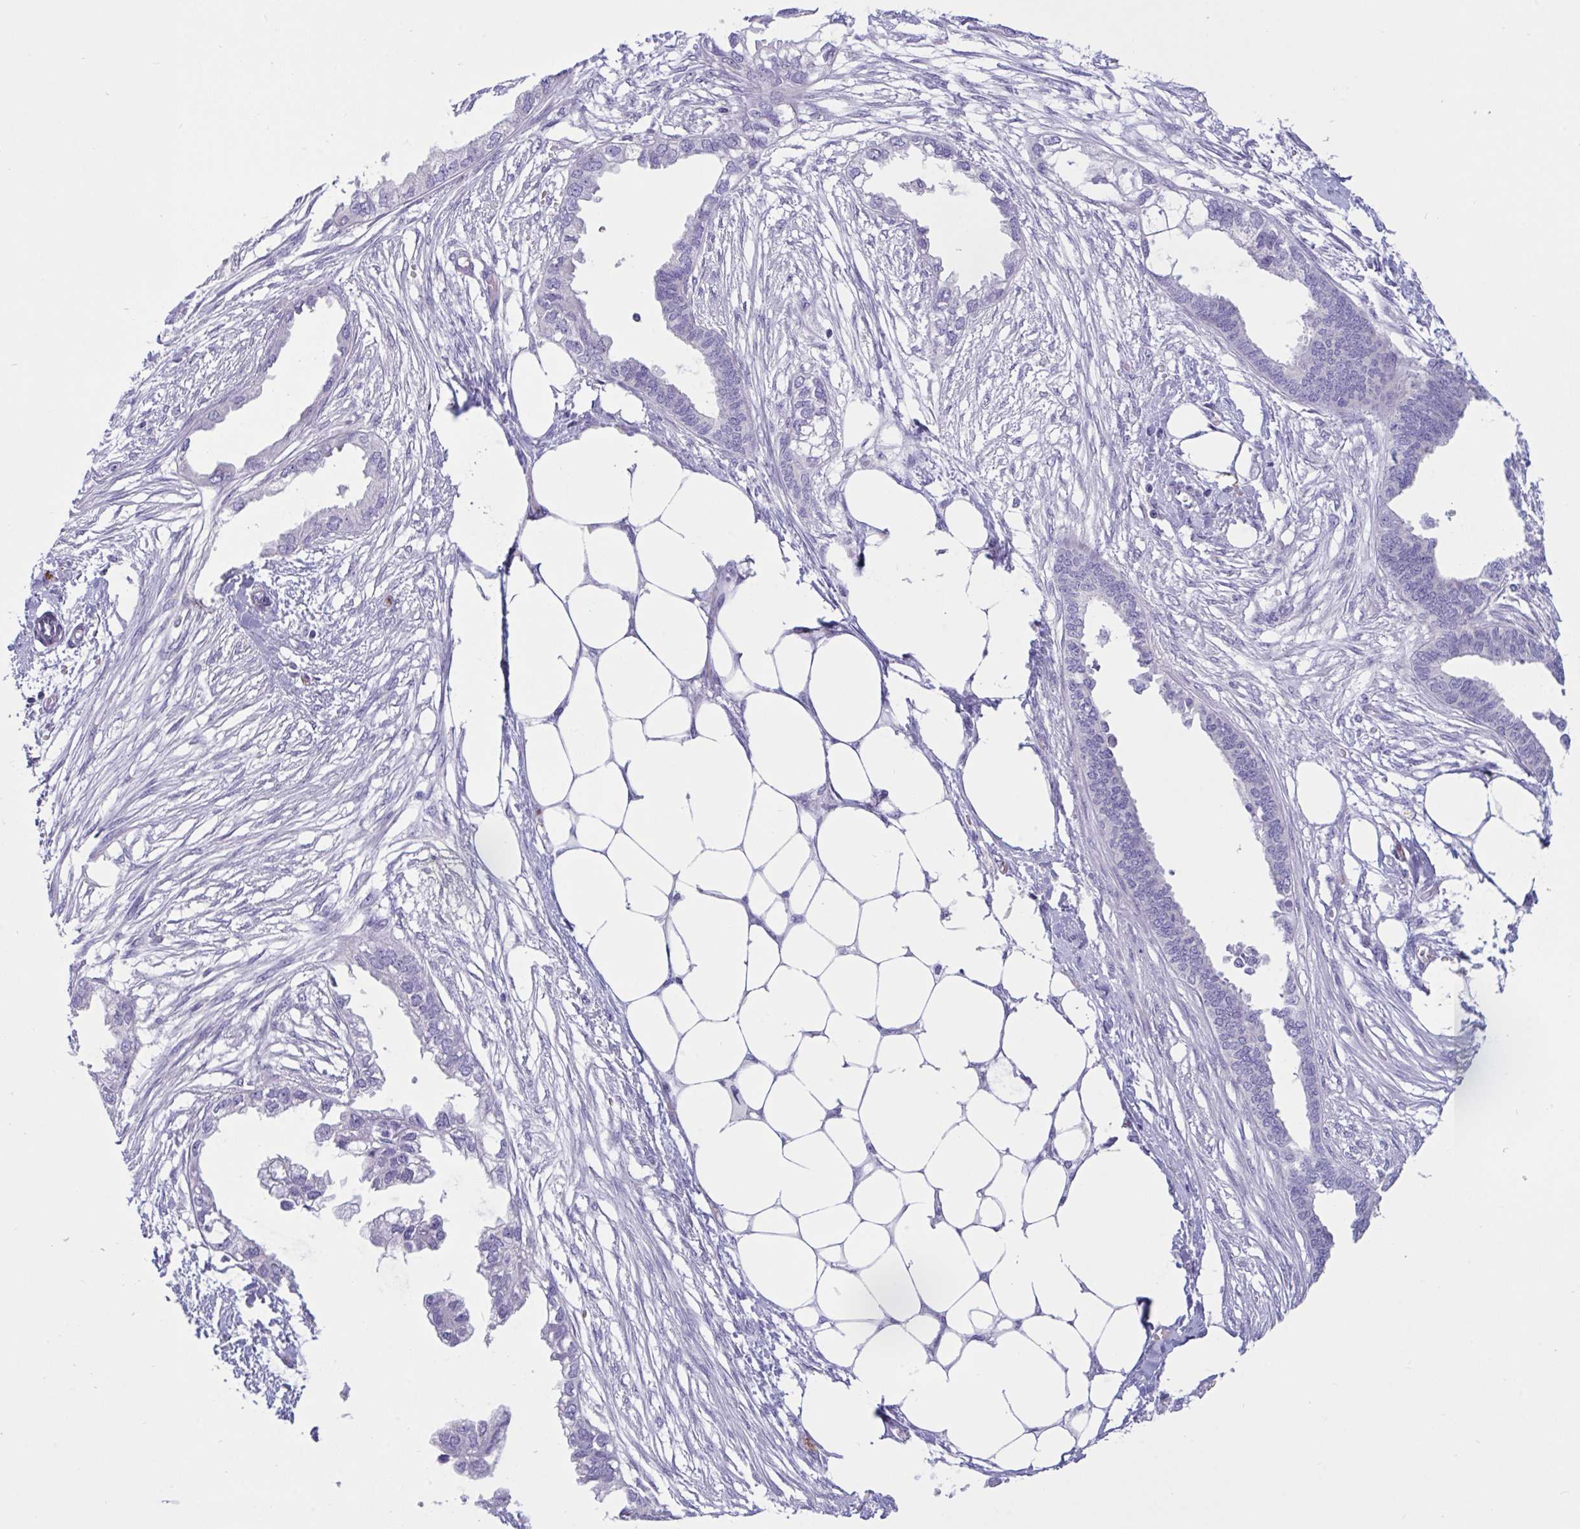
{"staining": {"intensity": "negative", "quantity": "none", "location": "none"}, "tissue": "endometrial cancer", "cell_type": "Tumor cells", "image_type": "cancer", "snomed": [{"axis": "morphology", "description": "Adenocarcinoma, NOS"}, {"axis": "morphology", "description": "Adenocarcinoma, metastatic, NOS"}, {"axis": "topography", "description": "Adipose tissue"}, {"axis": "topography", "description": "Endometrium"}], "caption": "Protein analysis of endometrial cancer exhibits no significant staining in tumor cells.", "gene": "RPL22L1", "patient": {"sex": "female", "age": 67}}